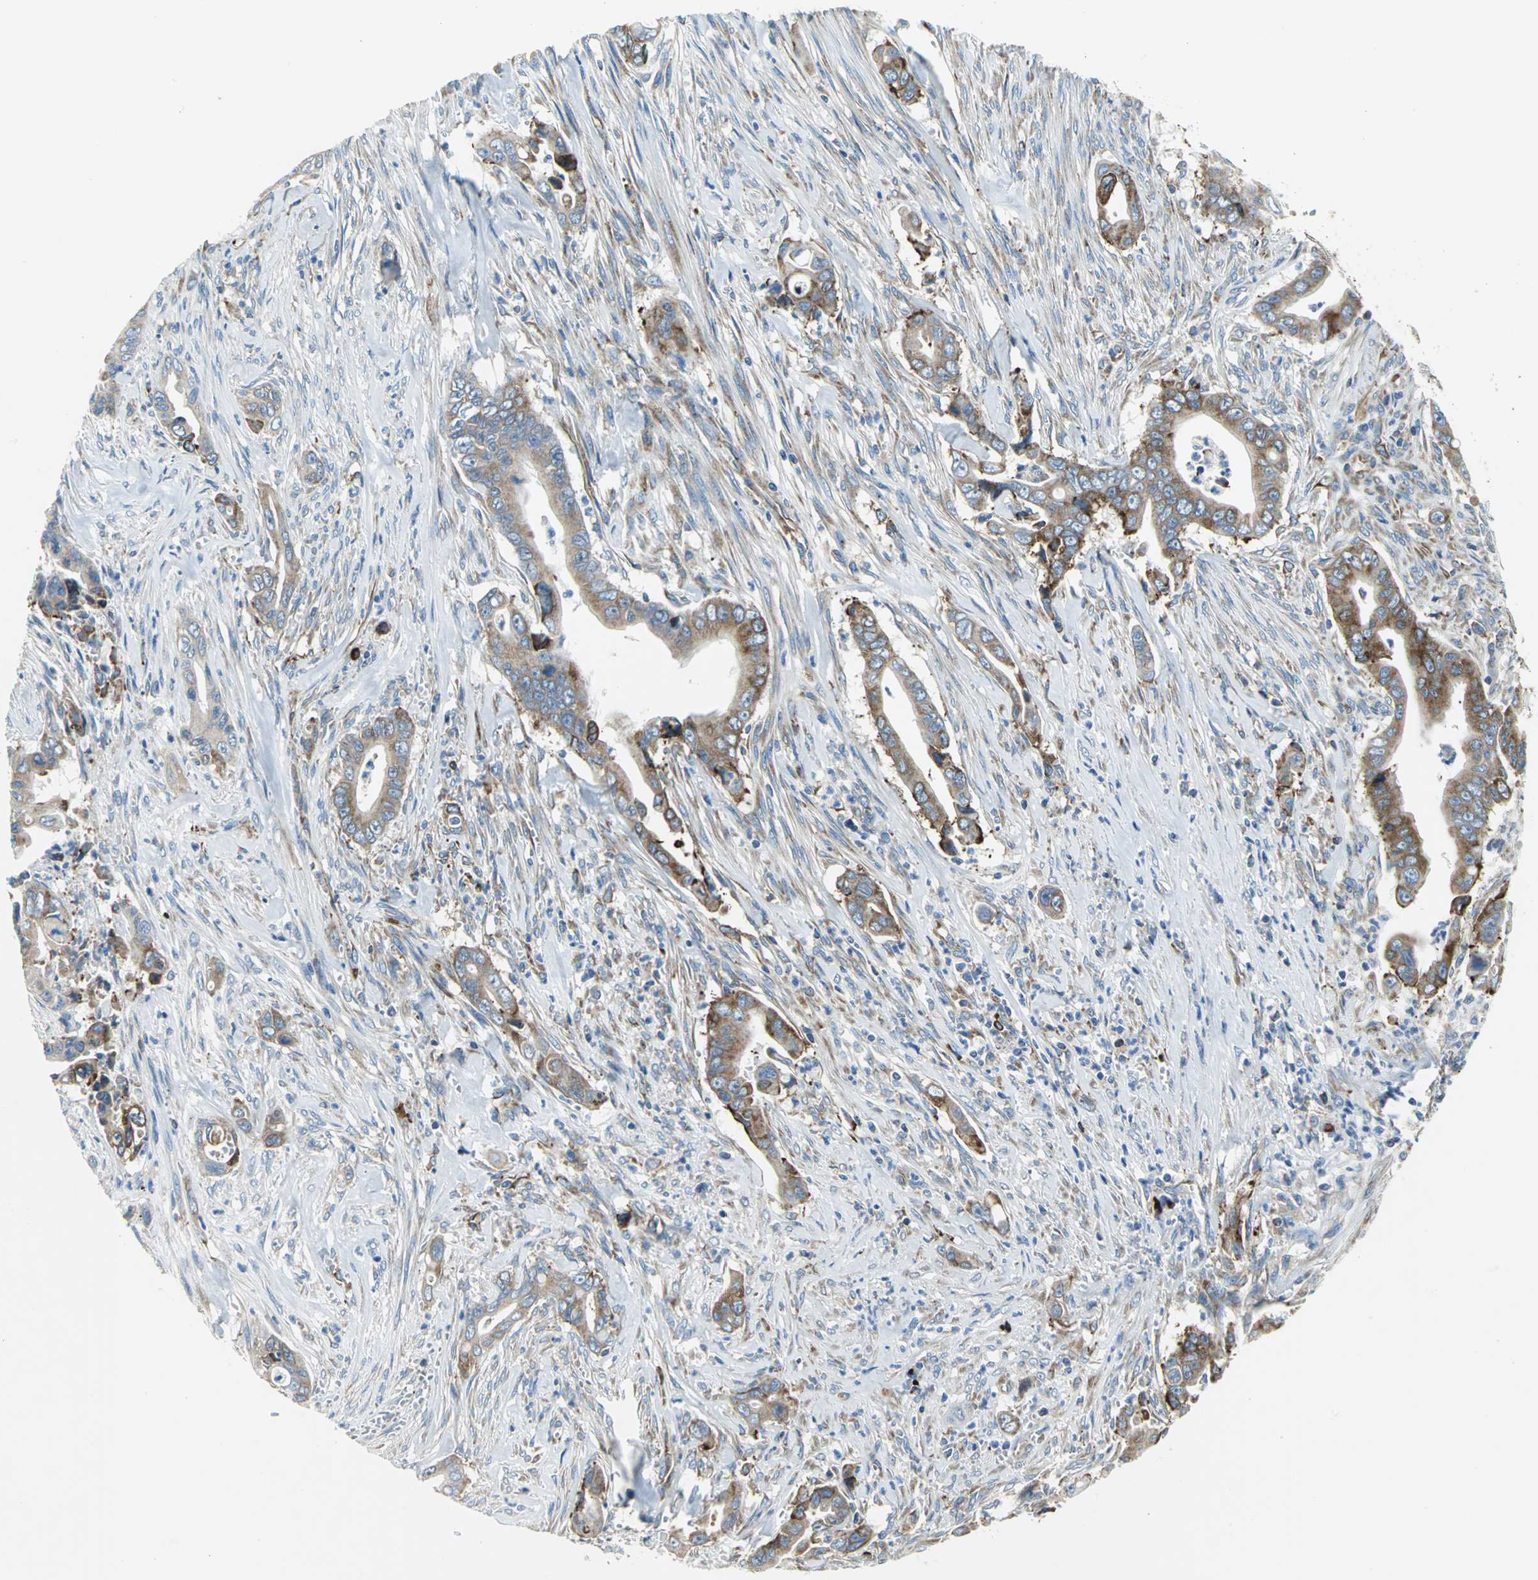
{"staining": {"intensity": "strong", "quantity": ">75%", "location": "cytoplasmic/membranous"}, "tissue": "pancreatic cancer", "cell_type": "Tumor cells", "image_type": "cancer", "snomed": [{"axis": "morphology", "description": "Adenocarcinoma, NOS"}, {"axis": "topography", "description": "Pancreas"}], "caption": "Brown immunohistochemical staining in pancreatic cancer (adenocarcinoma) demonstrates strong cytoplasmic/membranous staining in approximately >75% of tumor cells.", "gene": "TULP4", "patient": {"sex": "male", "age": 59}}